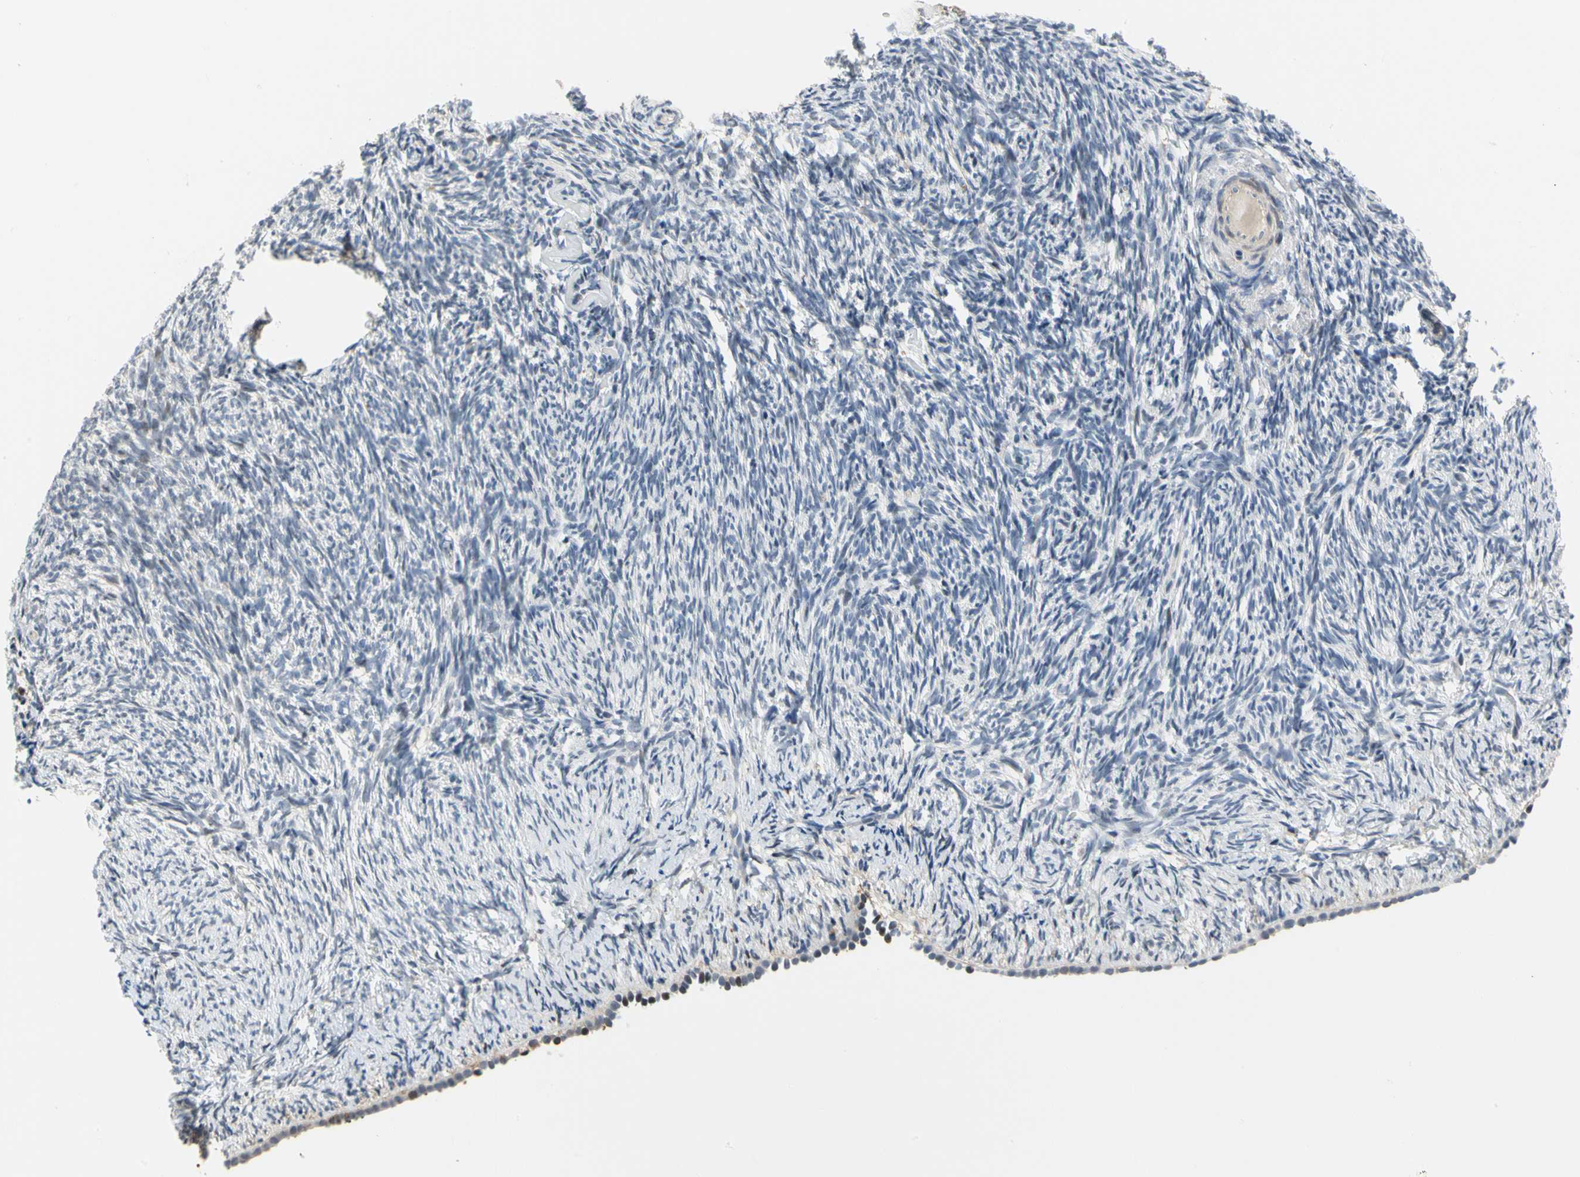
{"staining": {"intensity": "negative", "quantity": "none", "location": "none"}, "tissue": "ovary", "cell_type": "Ovarian stroma cells", "image_type": "normal", "snomed": [{"axis": "morphology", "description": "Normal tissue, NOS"}, {"axis": "topography", "description": "Ovary"}], "caption": "The IHC histopathology image has no significant positivity in ovarian stroma cells of ovary. The staining was performed using DAB to visualize the protein expression in brown, while the nuclei were stained in blue with hematoxylin (Magnification: 20x).", "gene": "IMPG2", "patient": {"sex": "female", "age": 60}}